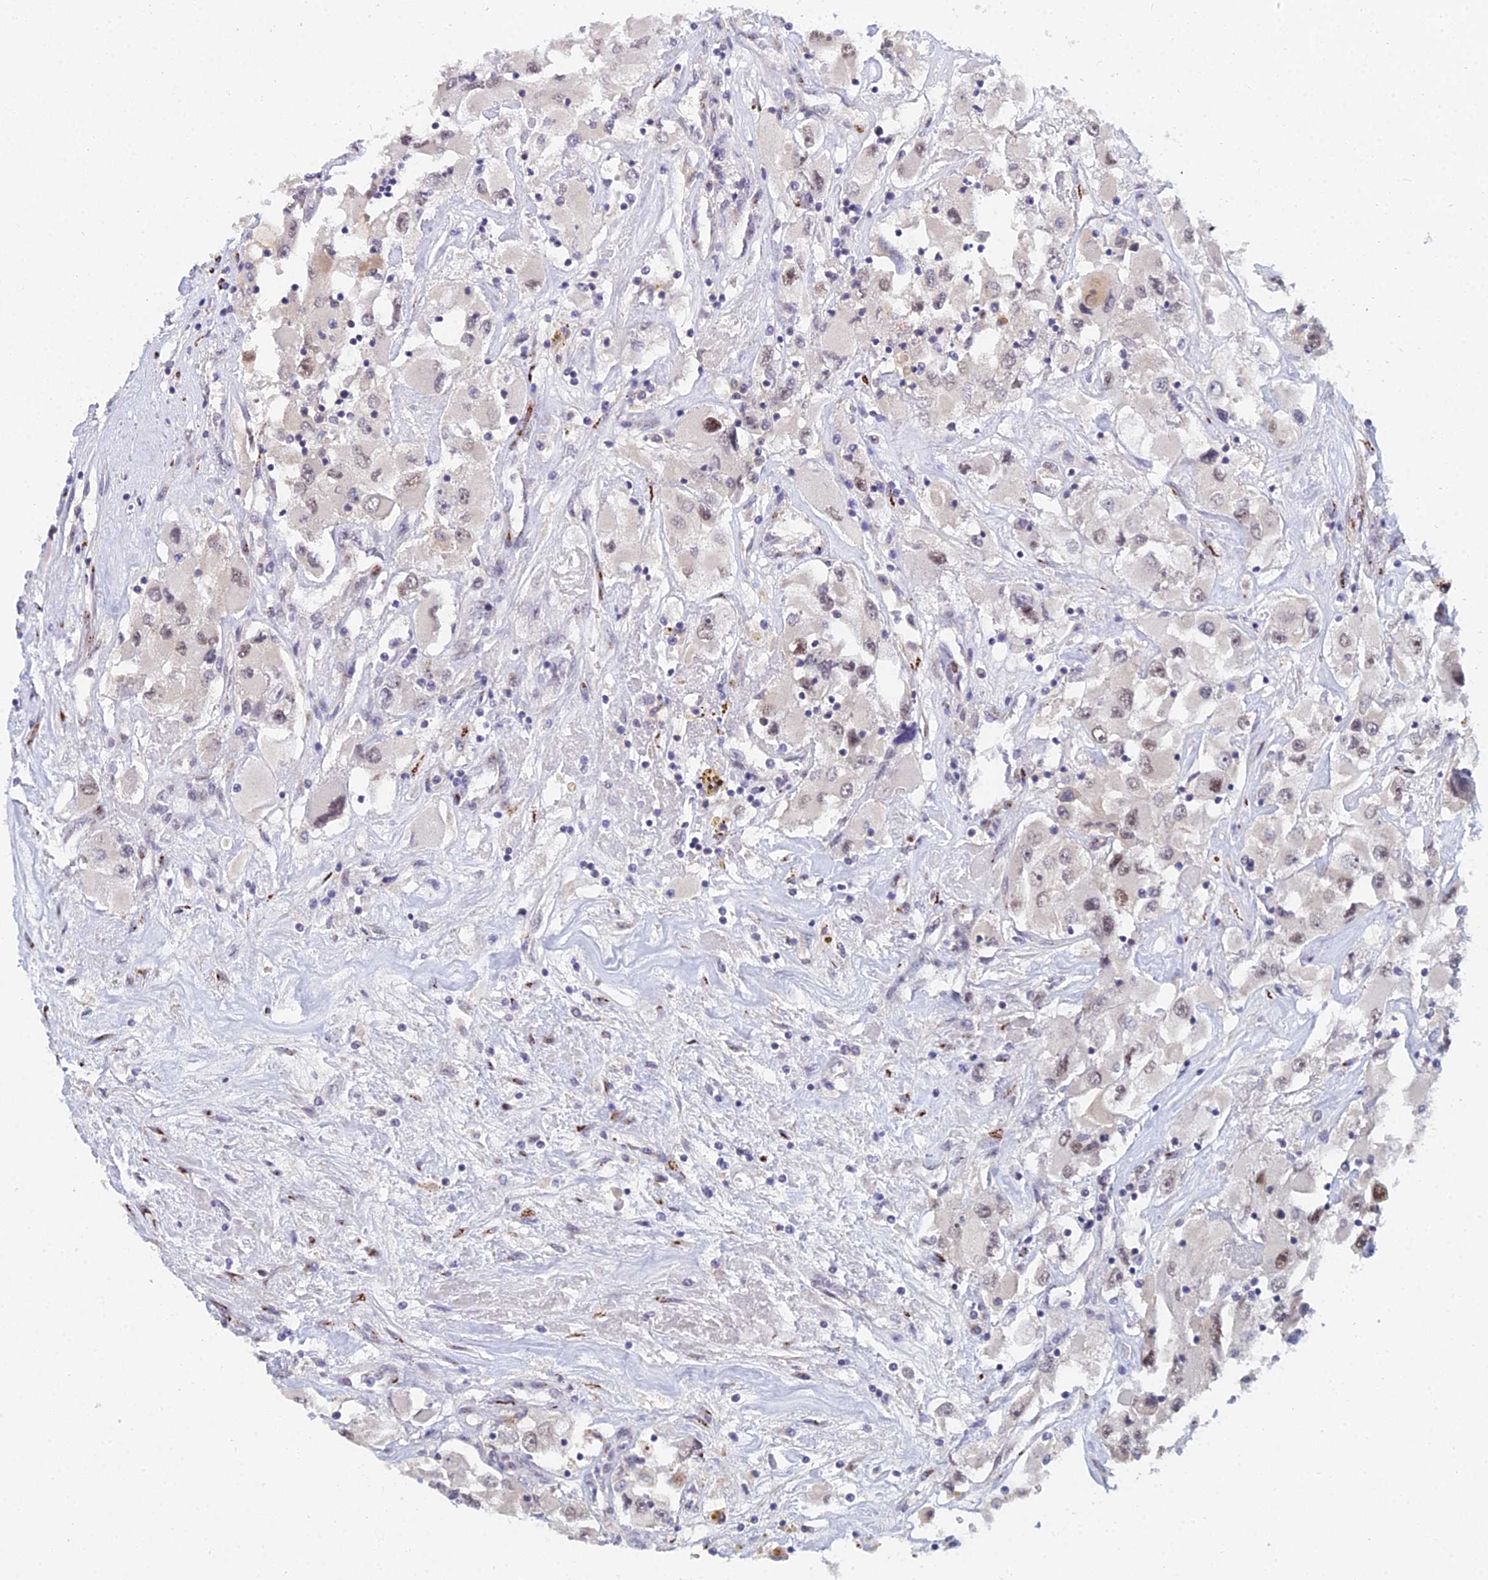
{"staining": {"intensity": "weak", "quantity": "25%-75%", "location": "nuclear"}, "tissue": "renal cancer", "cell_type": "Tumor cells", "image_type": "cancer", "snomed": [{"axis": "morphology", "description": "Adenocarcinoma, NOS"}, {"axis": "topography", "description": "Kidney"}], "caption": "Protein expression by immunohistochemistry demonstrates weak nuclear positivity in approximately 25%-75% of tumor cells in renal adenocarcinoma. Nuclei are stained in blue.", "gene": "THOC3", "patient": {"sex": "female", "age": 52}}